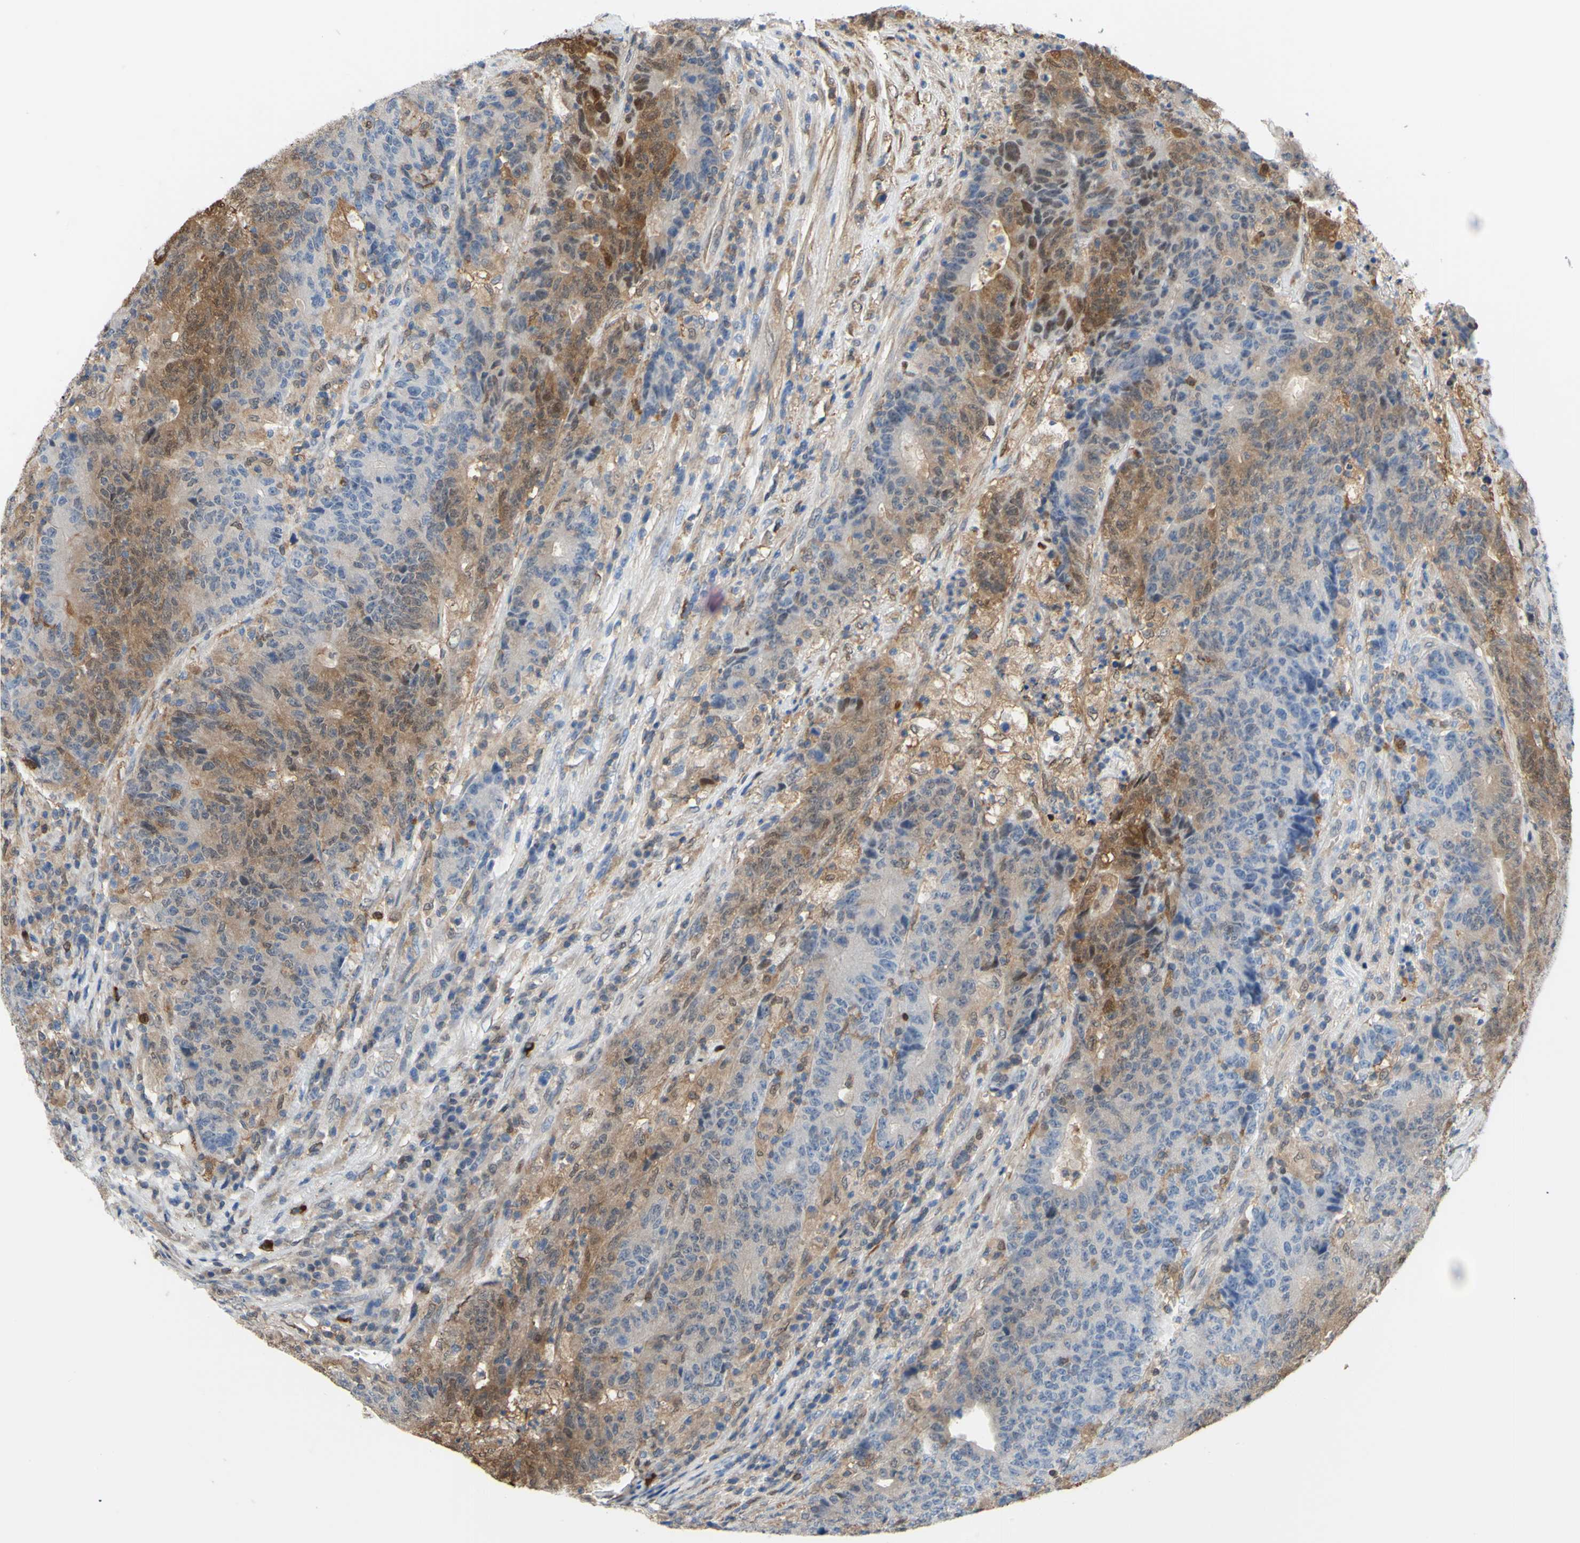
{"staining": {"intensity": "weak", "quantity": "25%-75%", "location": "cytoplasmic/membranous"}, "tissue": "colorectal cancer", "cell_type": "Tumor cells", "image_type": "cancer", "snomed": [{"axis": "morphology", "description": "Normal tissue, NOS"}, {"axis": "morphology", "description": "Adenocarcinoma, NOS"}, {"axis": "topography", "description": "Colon"}], "caption": "Protein analysis of colorectal cancer (adenocarcinoma) tissue displays weak cytoplasmic/membranous positivity in about 25%-75% of tumor cells.", "gene": "UPK3B", "patient": {"sex": "female", "age": 75}}